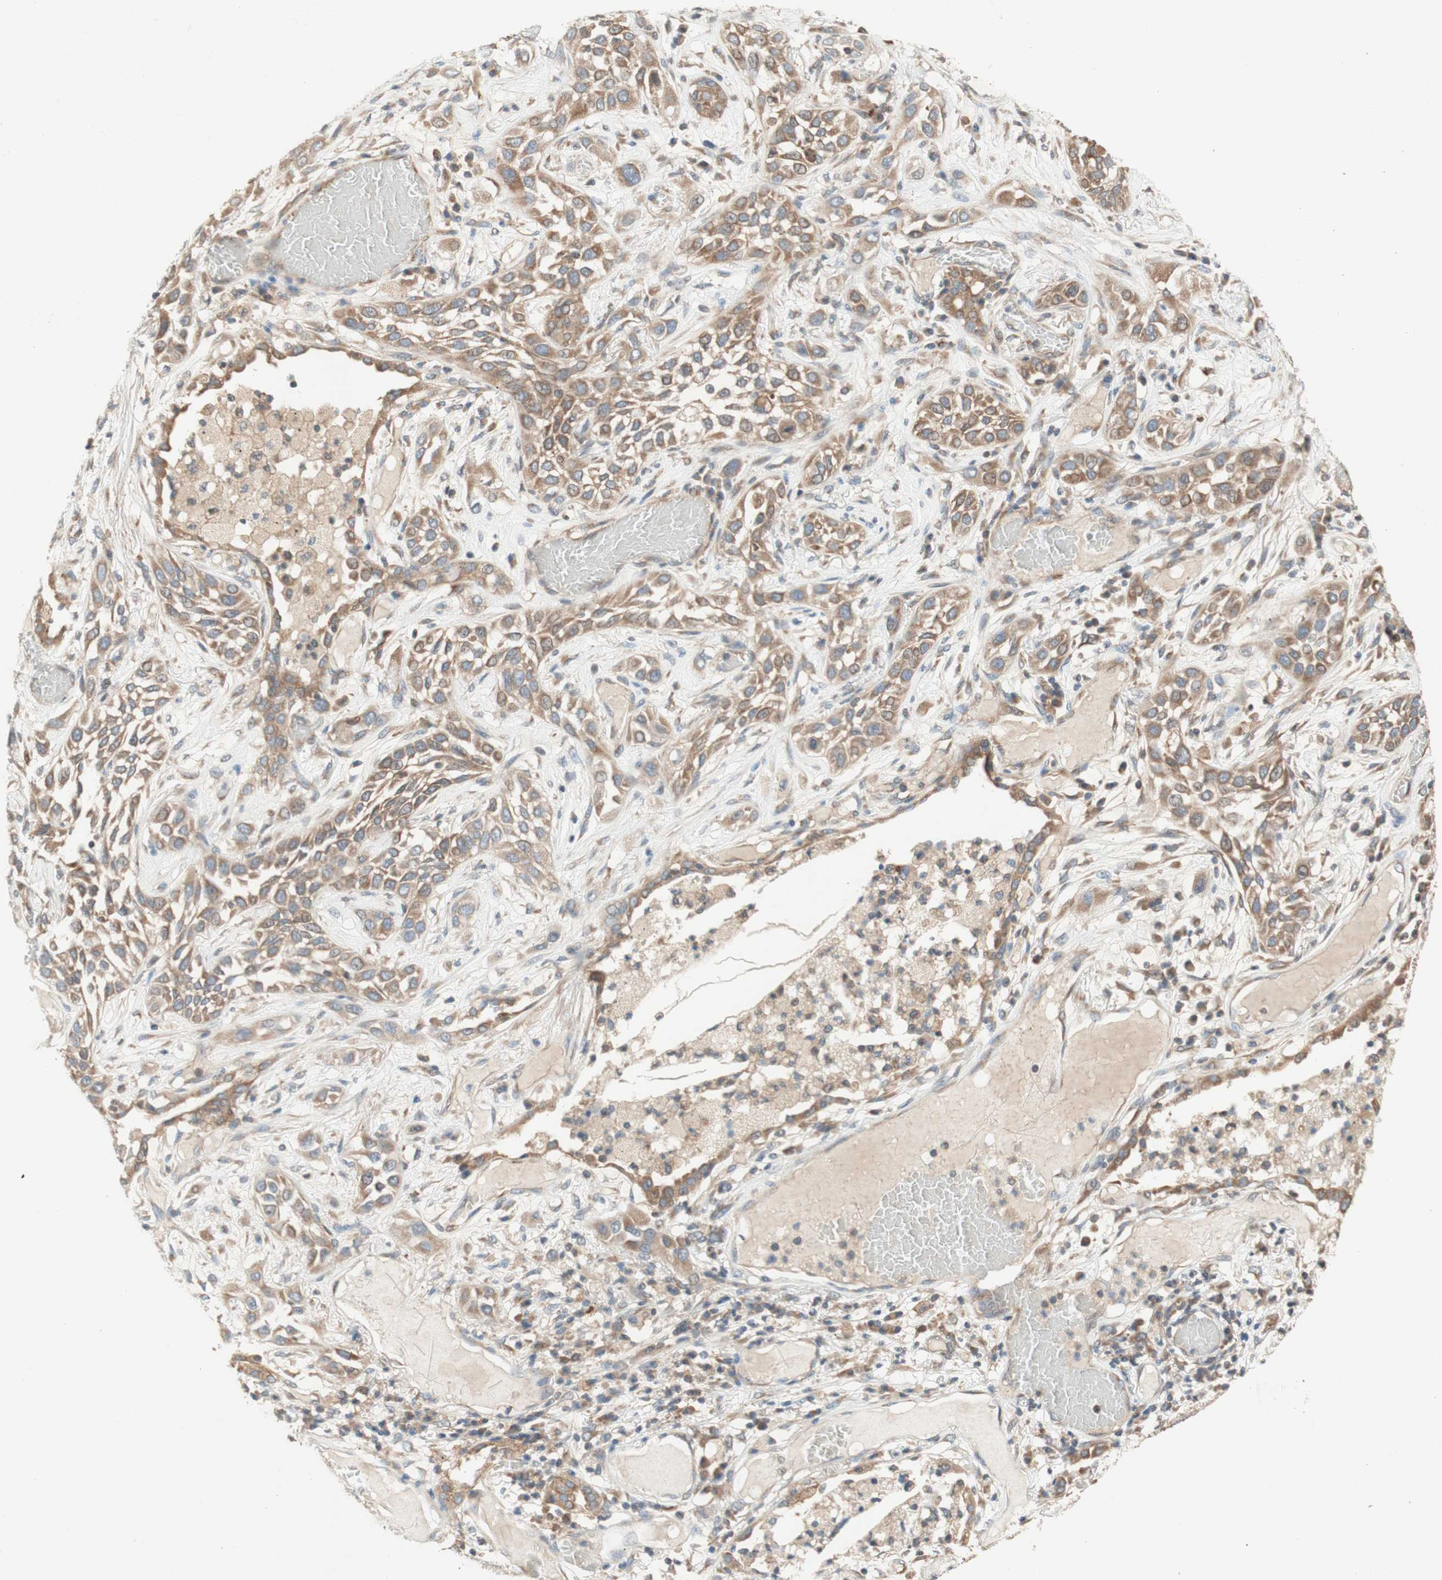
{"staining": {"intensity": "moderate", "quantity": ">75%", "location": "cytoplasmic/membranous"}, "tissue": "lung cancer", "cell_type": "Tumor cells", "image_type": "cancer", "snomed": [{"axis": "morphology", "description": "Squamous cell carcinoma, NOS"}, {"axis": "topography", "description": "Lung"}], "caption": "This histopathology image exhibits lung cancer (squamous cell carcinoma) stained with IHC to label a protein in brown. The cytoplasmic/membranous of tumor cells show moderate positivity for the protein. Nuclei are counter-stained blue.", "gene": "SOCS2", "patient": {"sex": "male", "age": 71}}